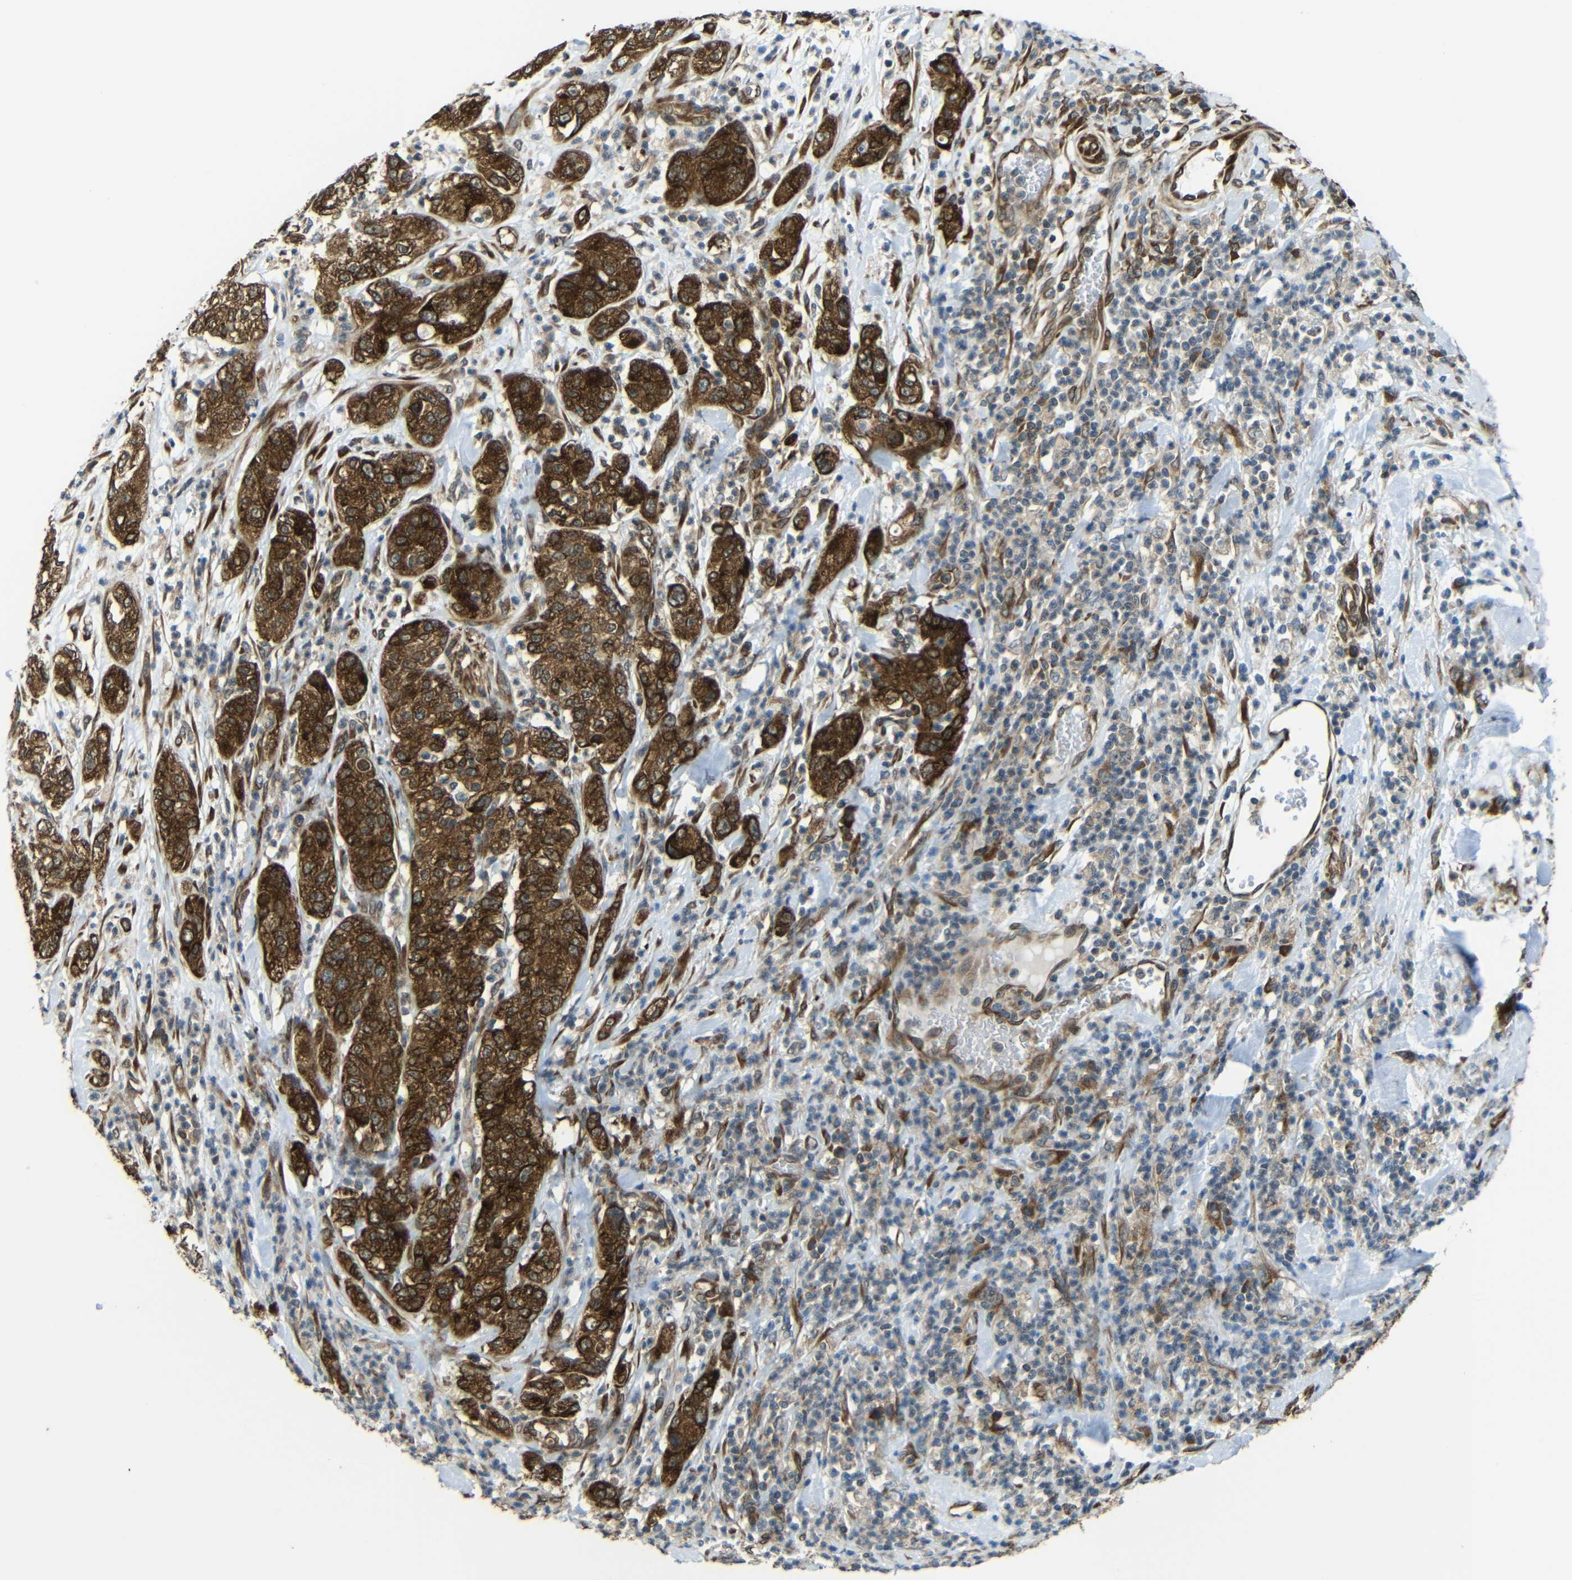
{"staining": {"intensity": "strong", "quantity": ">75%", "location": "cytoplasmic/membranous"}, "tissue": "pancreatic cancer", "cell_type": "Tumor cells", "image_type": "cancer", "snomed": [{"axis": "morphology", "description": "Adenocarcinoma, NOS"}, {"axis": "topography", "description": "Pancreas"}], "caption": "The micrograph shows staining of adenocarcinoma (pancreatic), revealing strong cytoplasmic/membranous protein expression (brown color) within tumor cells.", "gene": "VAPB", "patient": {"sex": "female", "age": 78}}